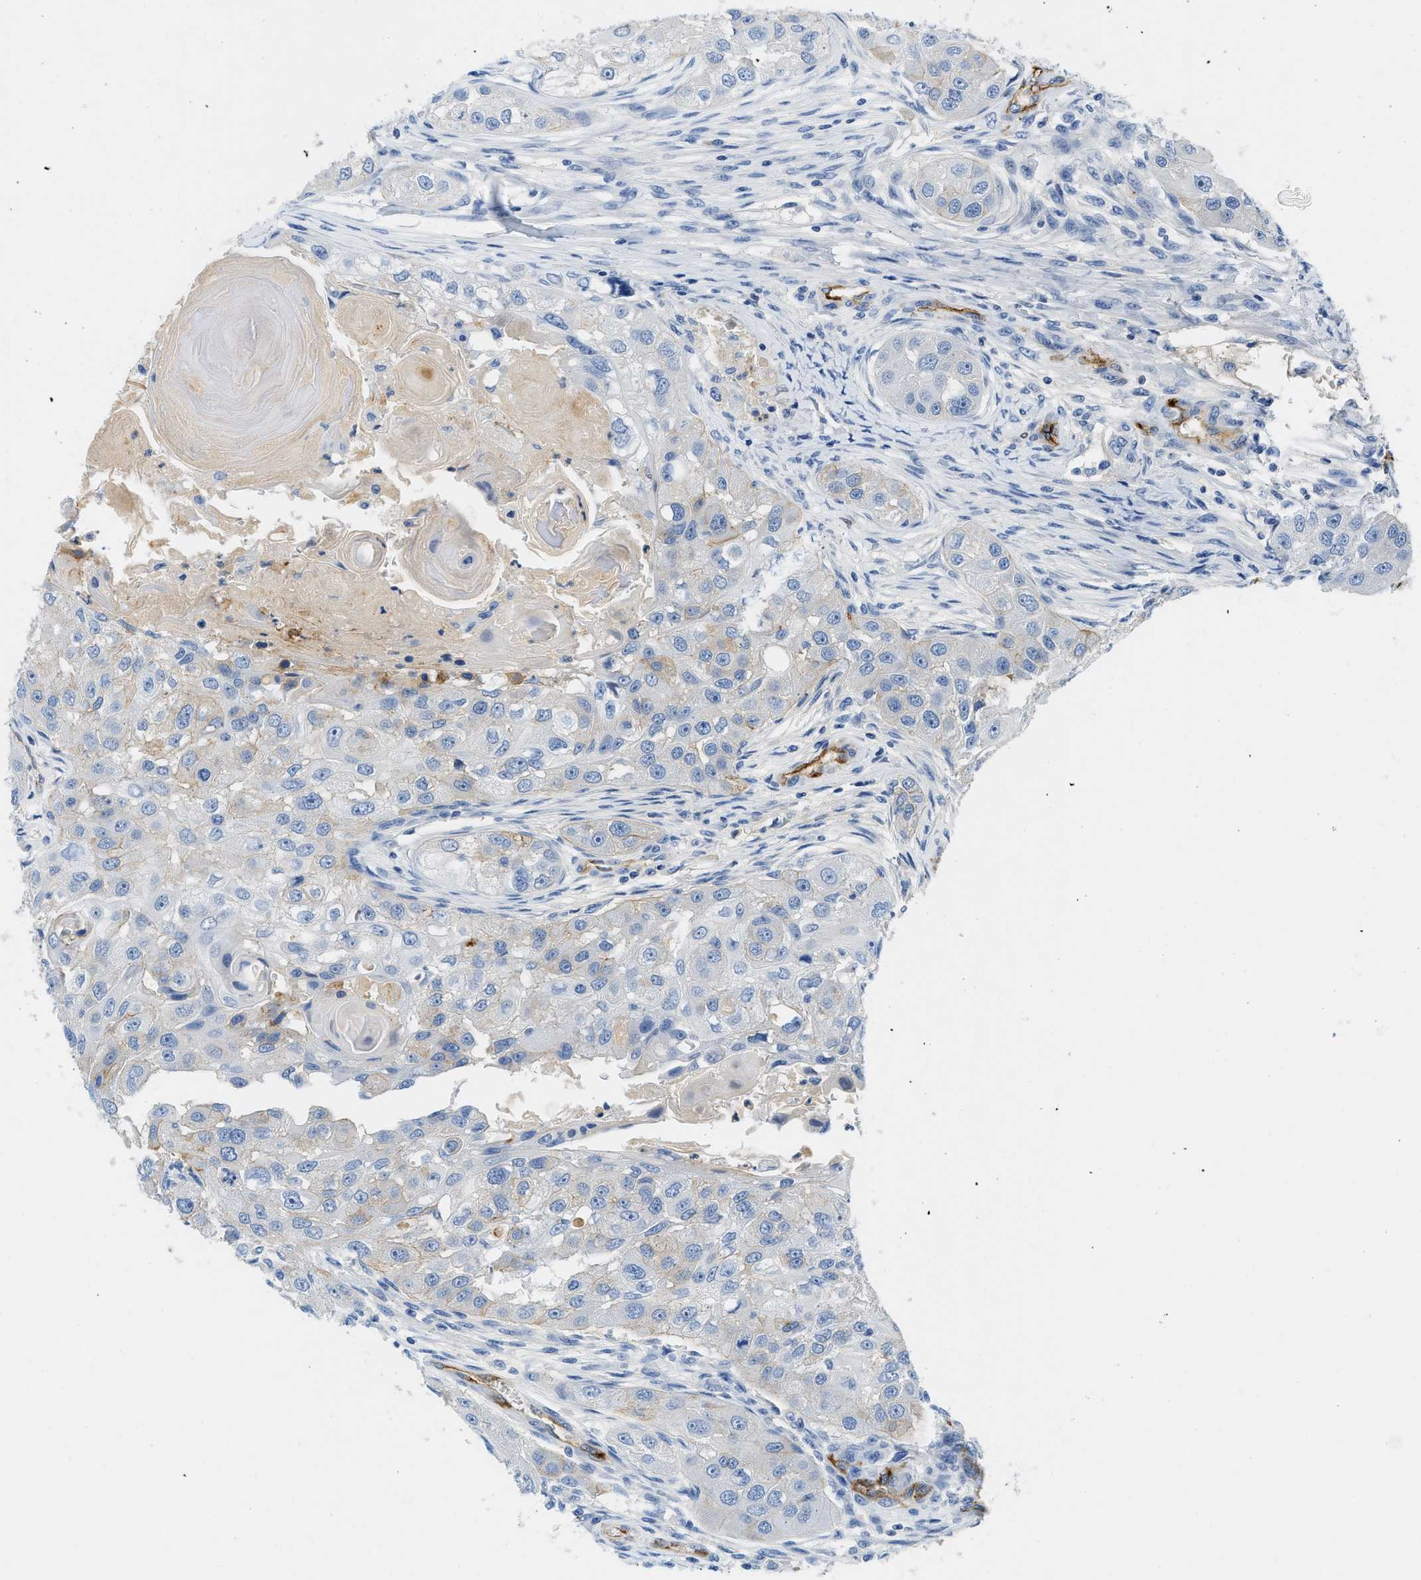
{"staining": {"intensity": "weak", "quantity": "<25%", "location": "cytoplasmic/membranous"}, "tissue": "head and neck cancer", "cell_type": "Tumor cells", "image_type": "cancer", "snomed": [{"axis": "morphology", "description": "Normal tissue, NOS"}, {"axis": "morphology", "description": "Squamous cell carcinoma, NOS"}, {"axis": "topography", "description": "Skeletal muscle"}, {"axis": "topography", "description": "Head-Neck"}], "caption": "An IHC photomicrograph of squamous cell carcinoma (head and neck) is shown. There is no staining in tumor cells of squamous cell carcinoma (head and neck).", "gene": "SPEG", "patient": {"sex": "male", "age": 51}}